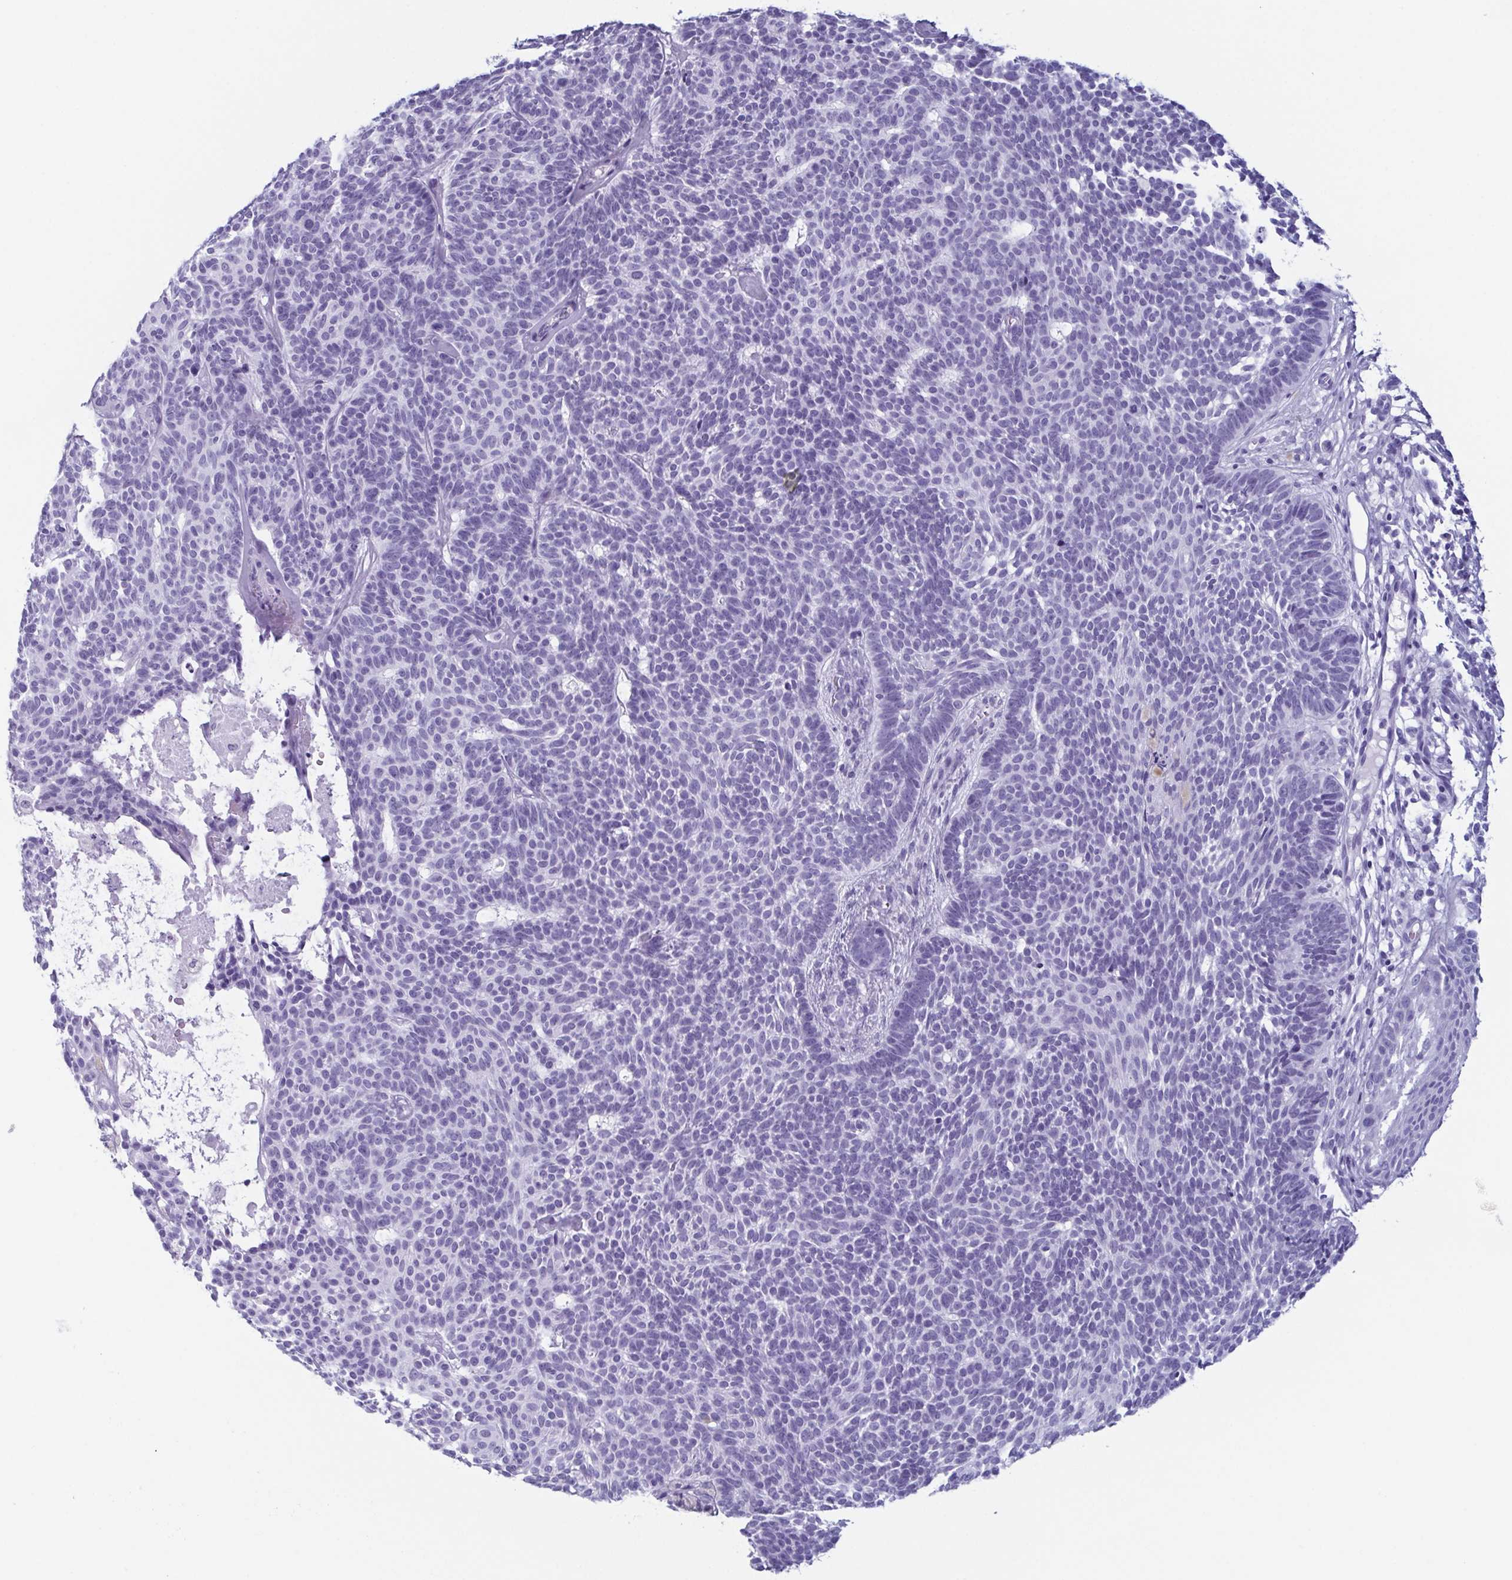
{"staining": {"intensity": "negative", "quantity": "none", "location": "none"}, "tissue": "skin cancer", "cell_type": "Tumor cells", "image_type": "cancer", "snomed": [{"axis": "morphology", "description": "Basal cell carcinoma"}, {"axis": "topography", "description": "Skin"}], "caption": "Human skin cancer stained for a protein using IHC shows no expression in tumor cells.", "gene": "ENKUR", "patient": {"sex": "female", "age": 85}}